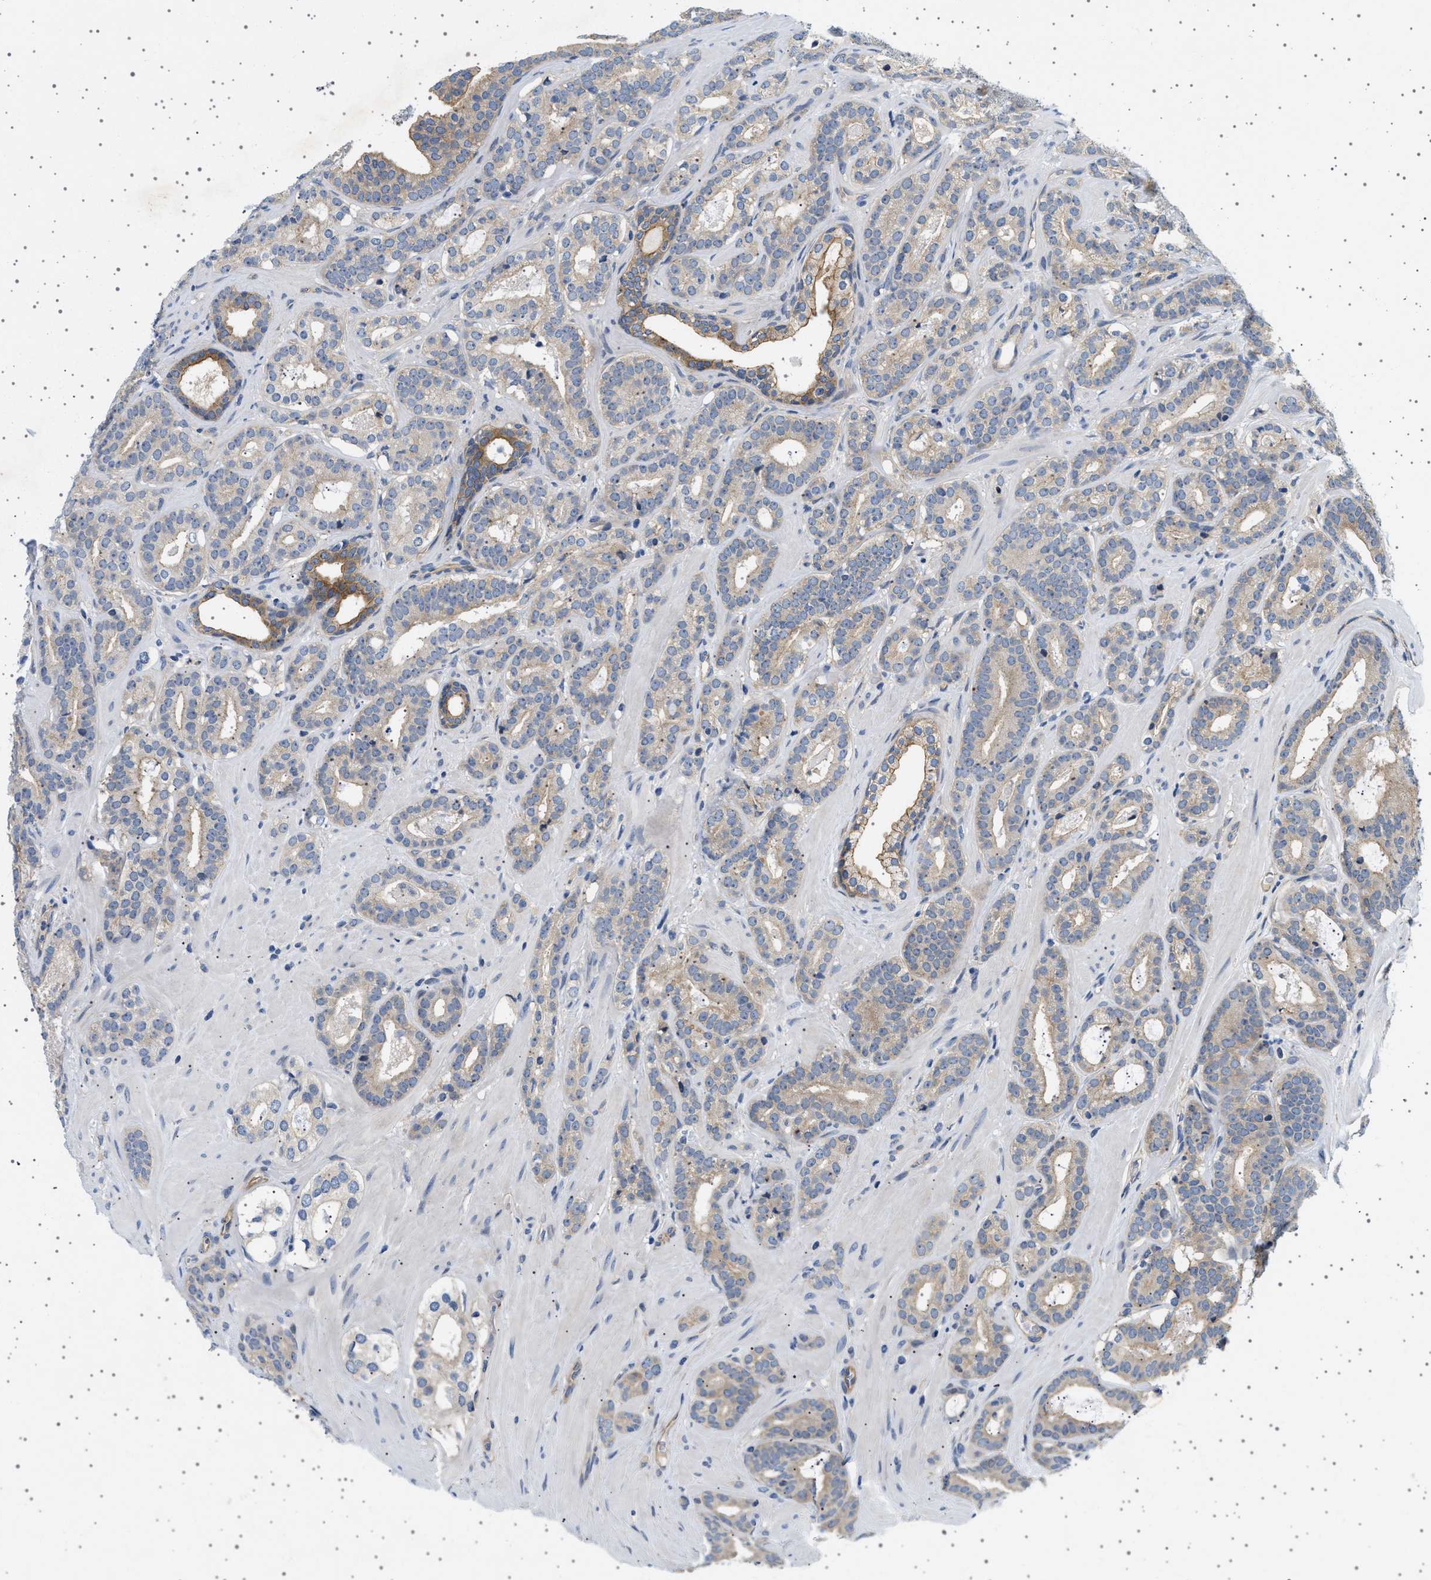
{"staining": {"intensity": "weak", "quantity": ">75%", "location": "cytoplasmic/membranous"}, "tissue": "prostate cancer", "cell_type": "Tumor cells", "image_type": "cancer", "snomed": [{"axis": "morphology", "description": "Adenocarcinoma, High grade"}, {"axis": "topography", "description": "Prostate"}], "caption": "Prostate cancer (adenocarcinoma (high-grade)) was stained to show a protein in brown. There is low levels of weak cytoplasmic/membranous positivity in about >75% of tumor cells. (Brightfield microscopy of DAB IHC at high magnification).", "gene": "PLPP6", "patient": {"sex": "male", "age": 60}}